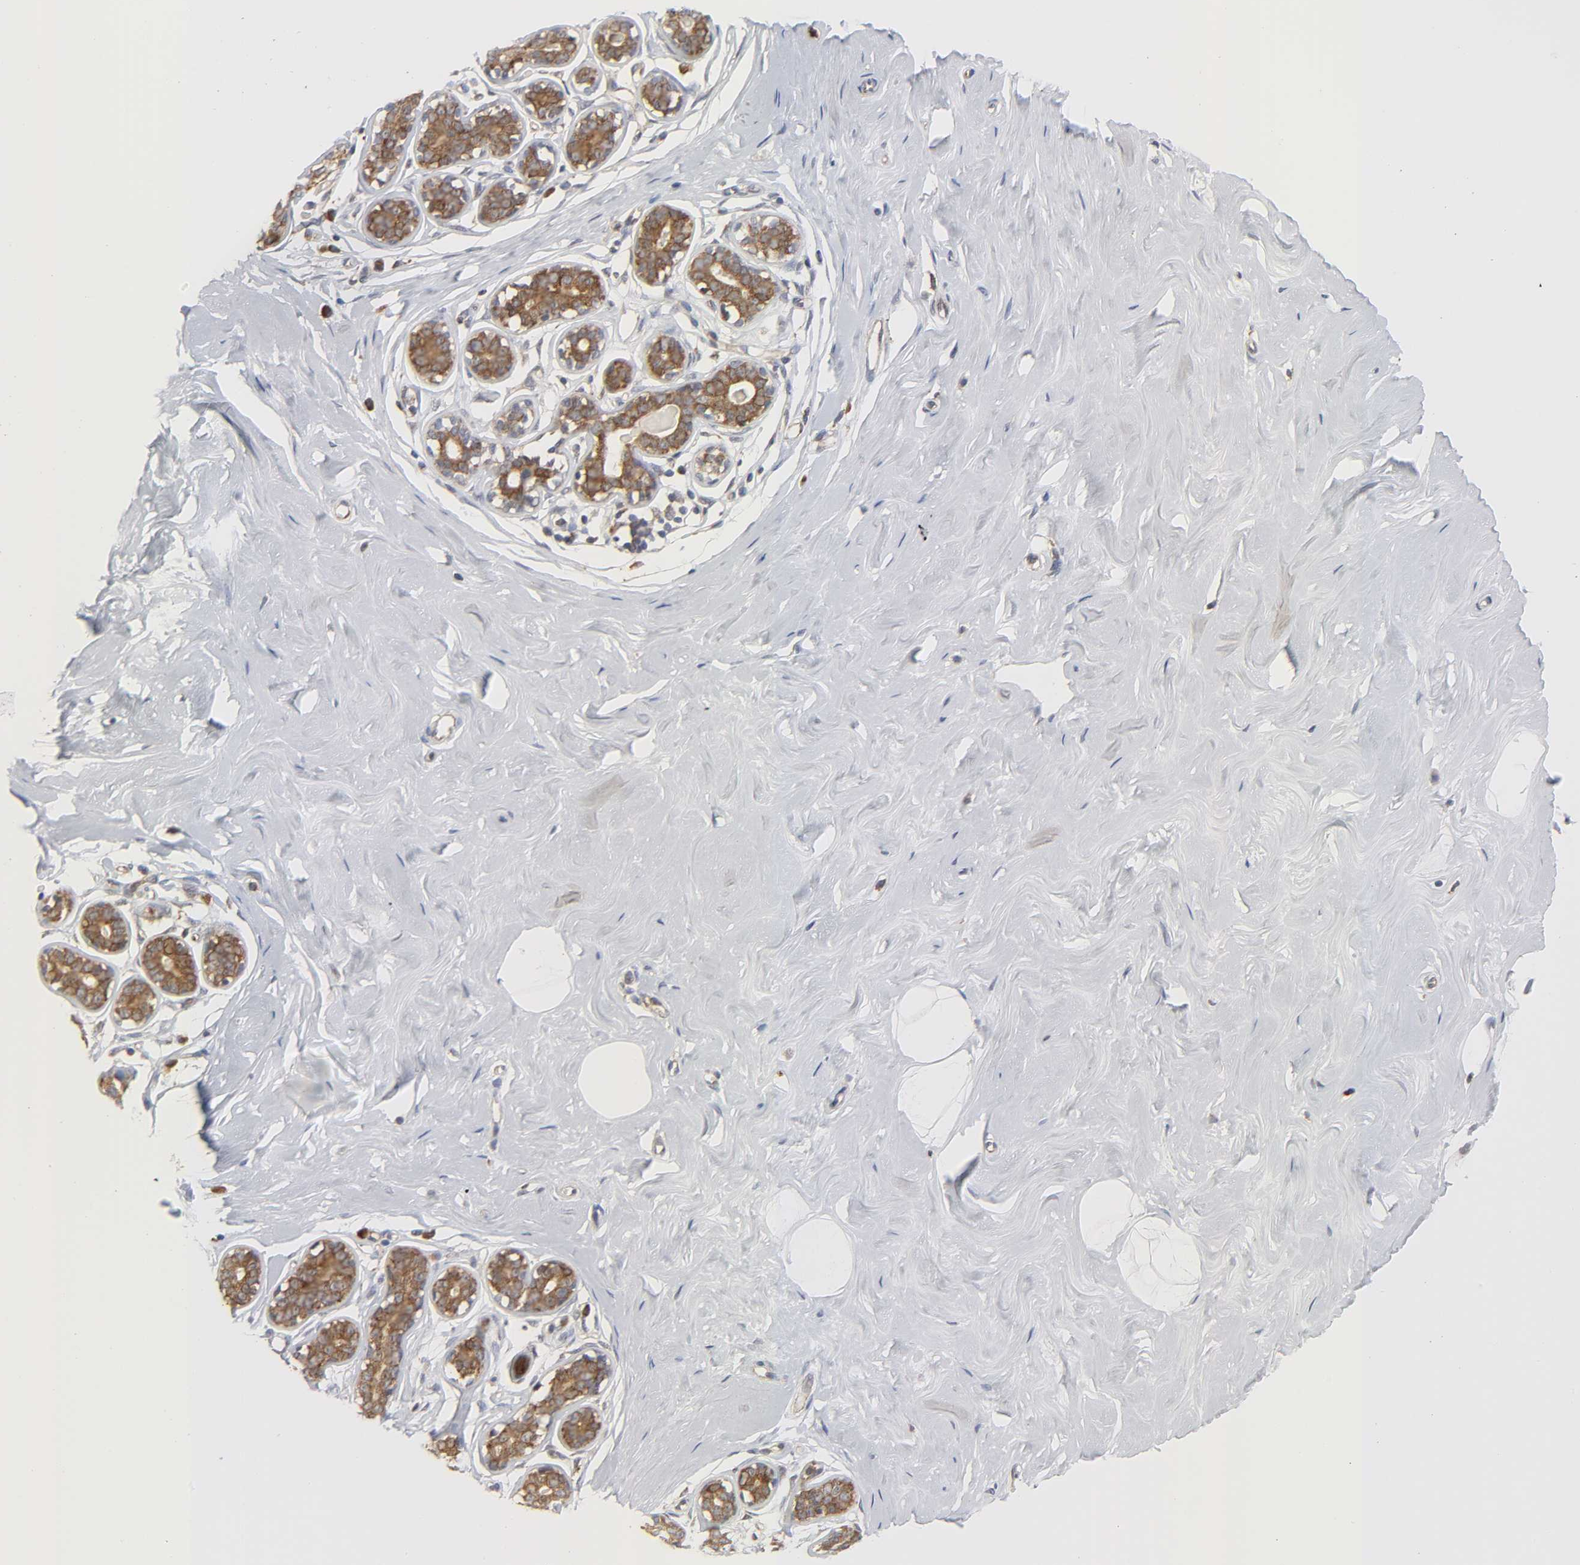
{"staining": {"intensity": "negative", "quantity": "none", "location": "none"}, "tissue": "breast", "cell_type": "Adipocytes", "image_type": "normal", "snomed": [{"axis": "morphology", "description": "Normal tissue, NOS"}, {"axis": "topography", "description": "Breast"}], "caption": "High power microscopy histopathology image of an immunohistochemistry (IHC) micrograph of normal breast, revealing no significant staining in adipocytes.", "gene": "BAX", "patient": {"sex": "female", "age": 23}}